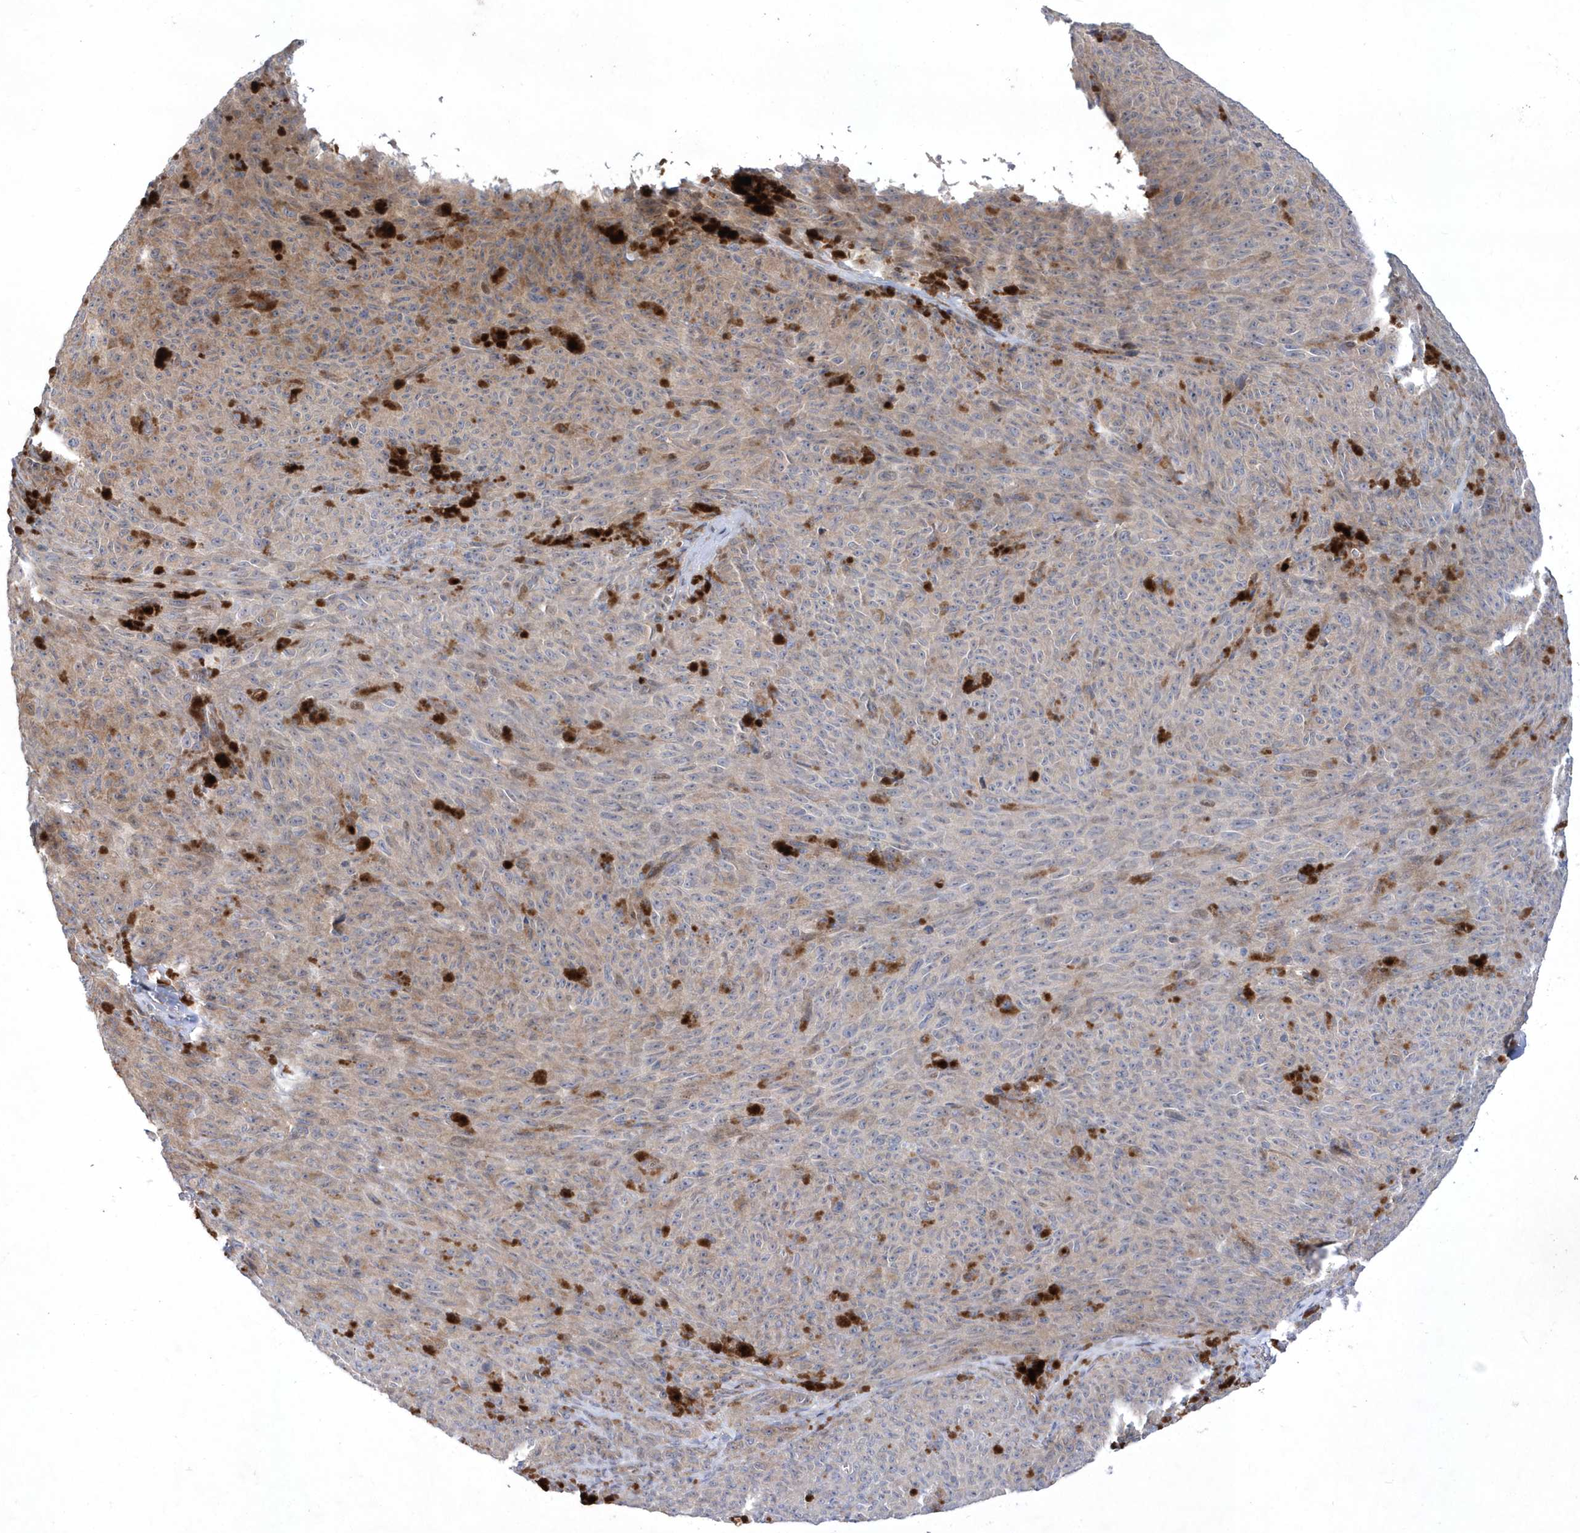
{"staining": {"intensity": "weak", "quantity": "25%-75%", "location": "cytoplasmic/membranous"}, "tissue": "melanoma", "cell_type": "Tumor cells", "image_type": "cancer", "snomed": [{"axis": "morphology", "description": "Malignant melanoma, NOS"}, {"axis": "topography", "description": "Skin"}], "caption": "Immunohistochemical staining of human melanoma exhibits weak cytoplasmic/membranous protein staining in approximately 25%-75% of tumor cells.", "gene": "DSPP", "patient": {"sex": "female", "age": 82}}